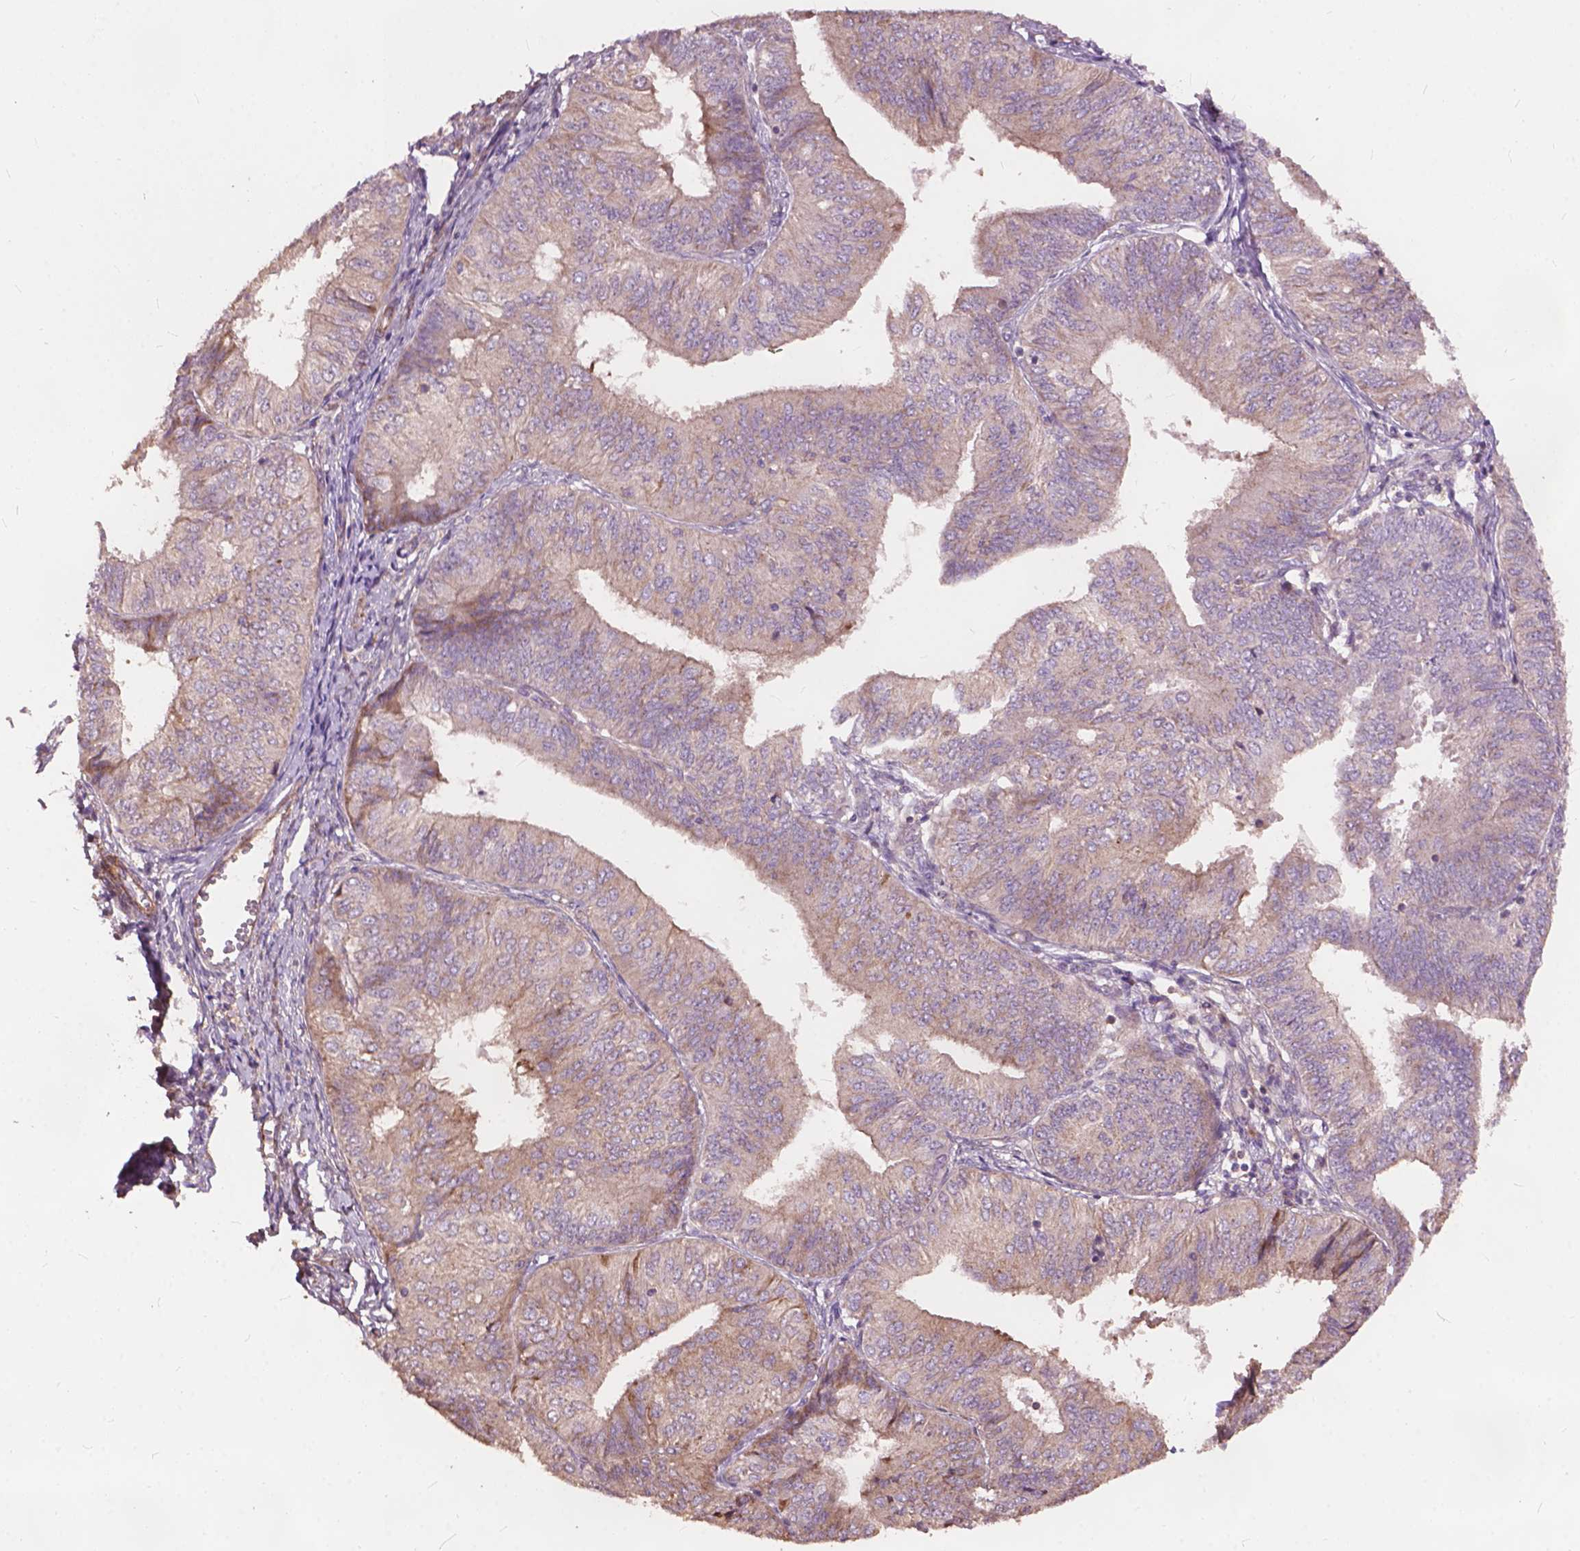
{"staining": {"intensity": "weak", "quantity": "<25%", "location": "cytoplasmic/membranous"}, "tissue": "endometrial cancer", "cell_type": "Tumor cells", "image_type": "cancer", "snomed": [{"axis": "morphology", "description": "Adenocarcinoma, NOS"}, {"axis": "topography", "description": "Endometrium"}], "caption": "This photomicrograph is of adenocarcinoma (endometrial) stained with IHC to label a protein in brown with the nuclei are counter-stained blue. There is no expression in tumor cells.", "gene": "FNIP1", "patient": {"sex": "female", "age": 58}}